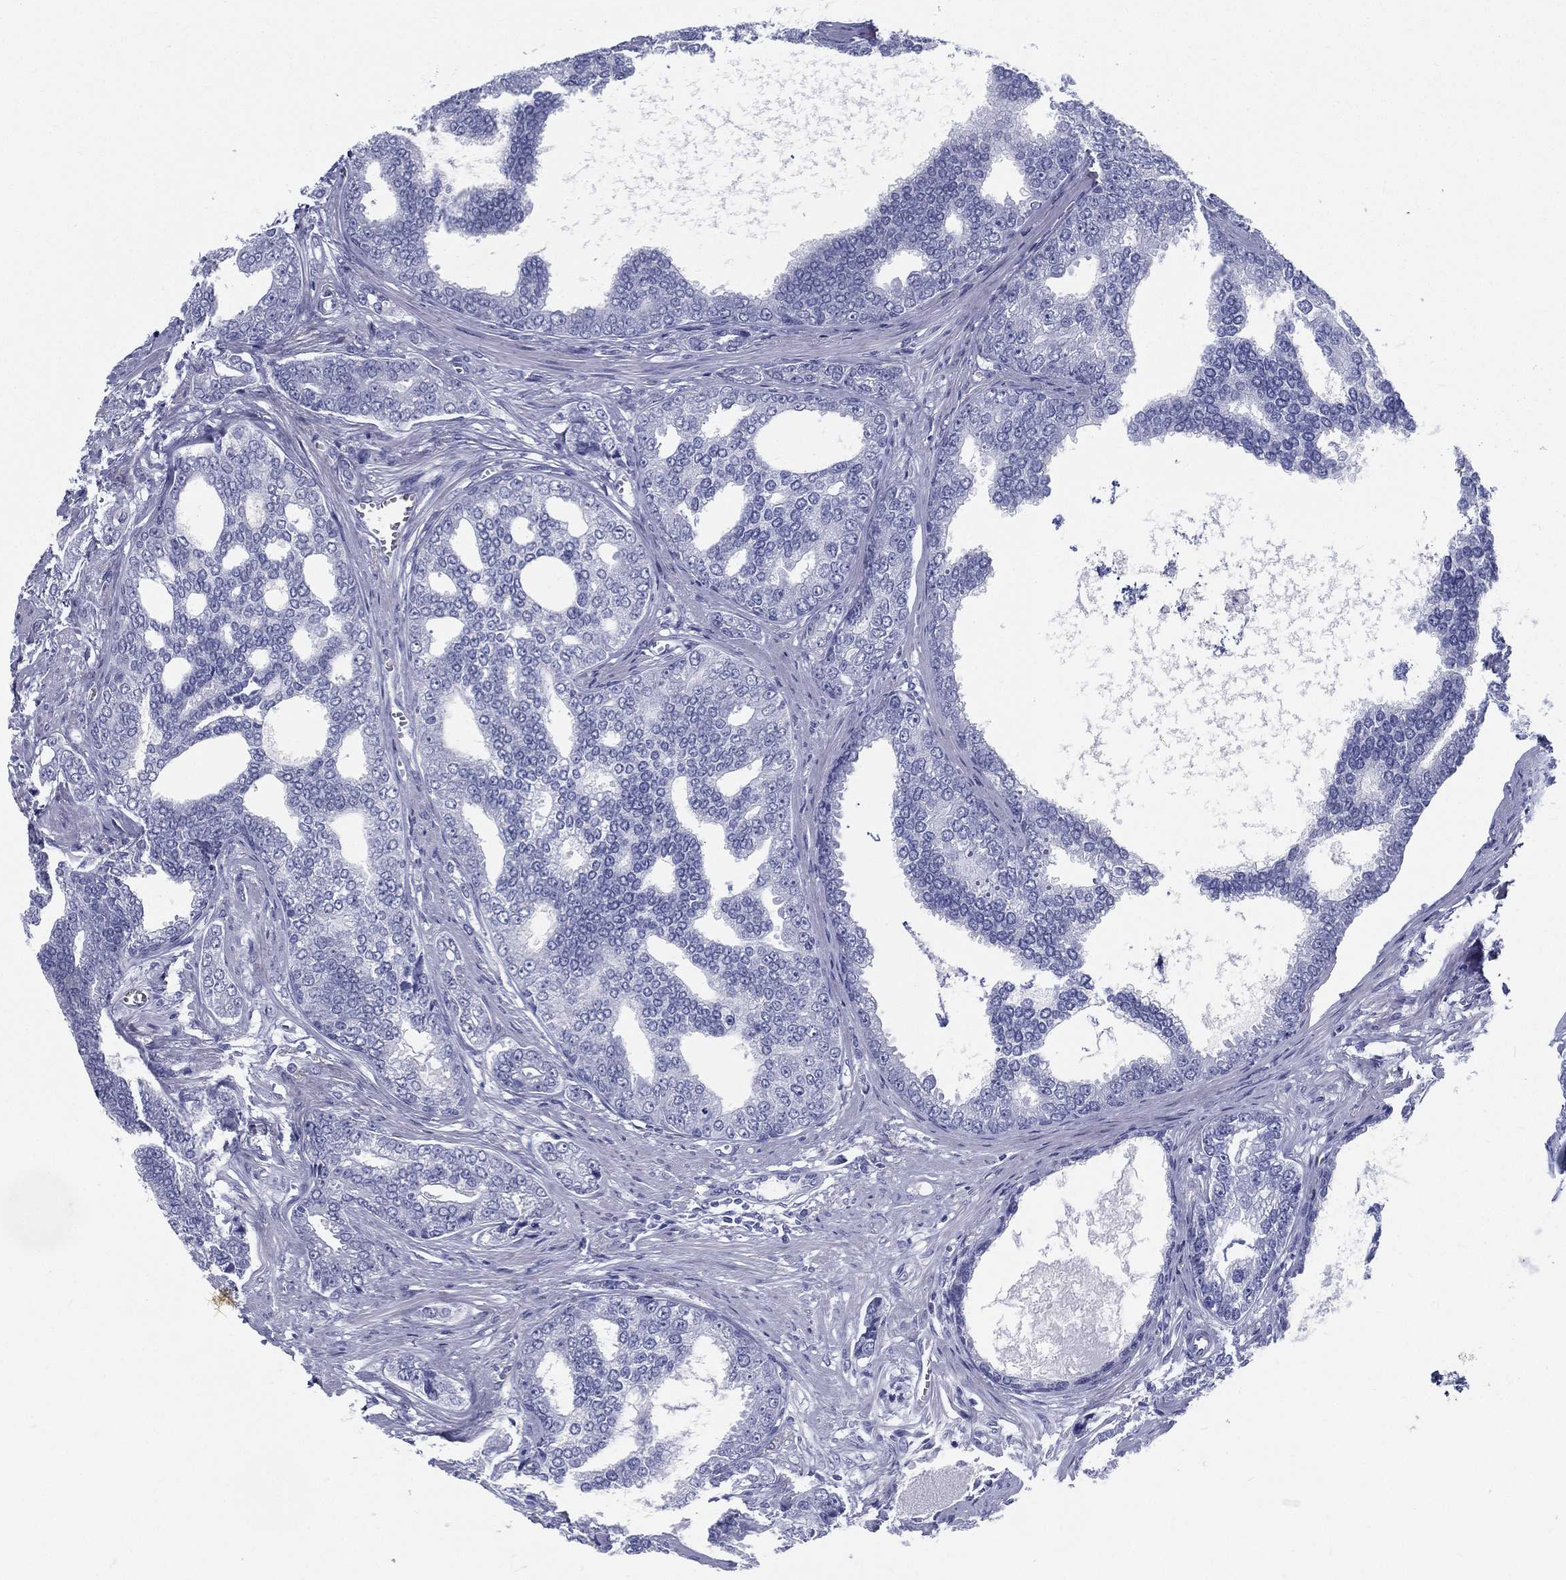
{"staining": {"intensity": "negative", "quantity": "none", "location": "none"}, "tissue": "prostate cancer", "cell_type": "Tumor cells", "image_type": "cancer", "snomed": [{"axis": "morphology", "description": "Adenocarcinoma, NOS"}, {"axis": "topography", "description": "Prostate"}], "caption": "IHC histopathology image of neoplastic tissue: human prostate cancer stained with DAB shows no significant protein expression in tumor cells. Brightfield microscopy of immunohistochemistry (IHC) stained with DAB (brown) and hematoxylin (blue), captured at high magnification.", "gene": "ATP1B2", "patient": {"sex": "male", "age": 67}}